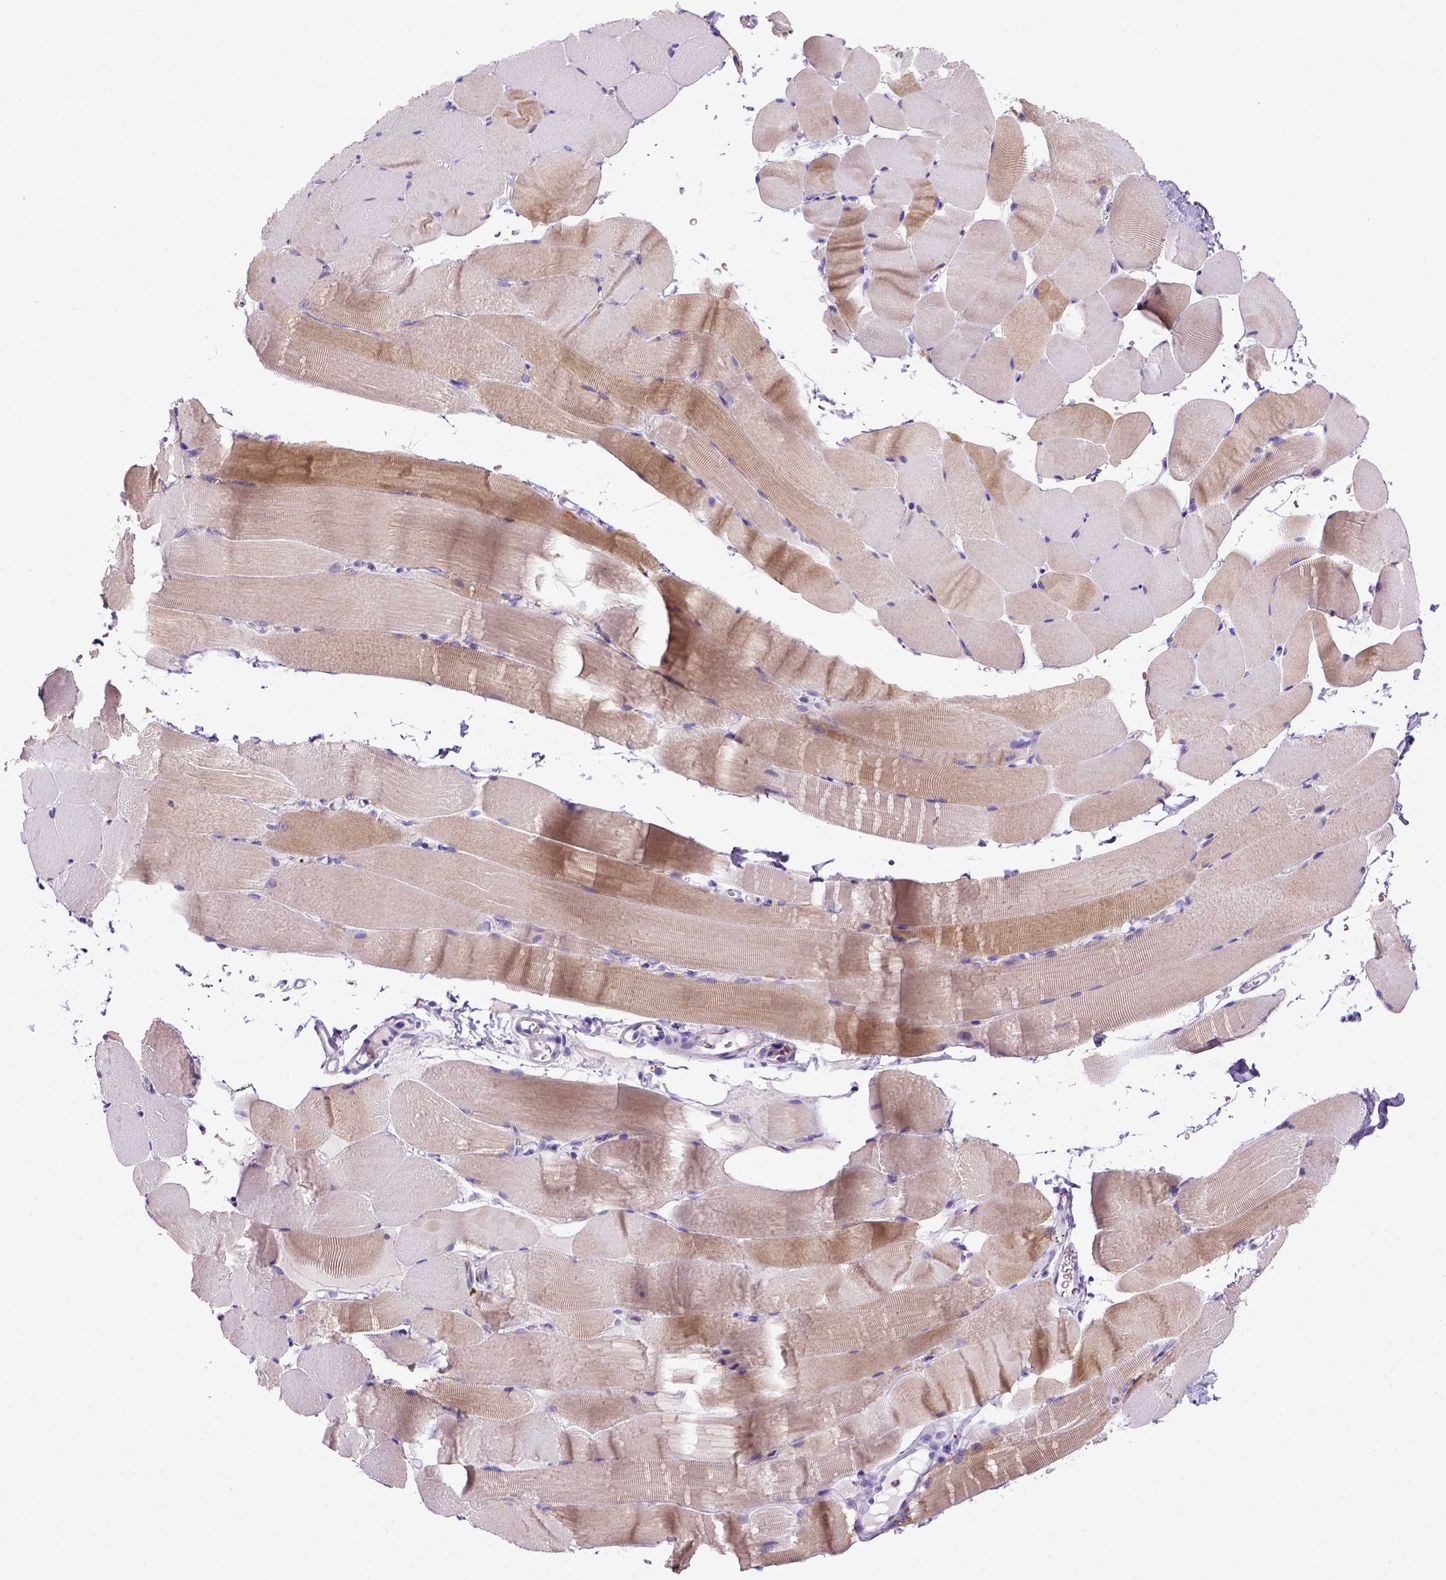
{"staining": {"intensity": "weak", "quantity": "25%-75%", "location": "cytoplasmic/membranous"}, "tissue": "skeletal muscle", "cell_type": "Myocytes", "image_type": "normal", "snomed": [{"axis": "morphology", "description": "Normal tissue, NOS"}, {"axis": "topography", "description": "Skeletal muscle"}], "caption": "Immunohistochemical staining of benign human skeletal muscle demonstrates weak cytoplasmic/membranous protein expression in approximately 25%-75% of myocytes.", "gene": "BAAT", "patient": {"sex": "female", "age": 37}}